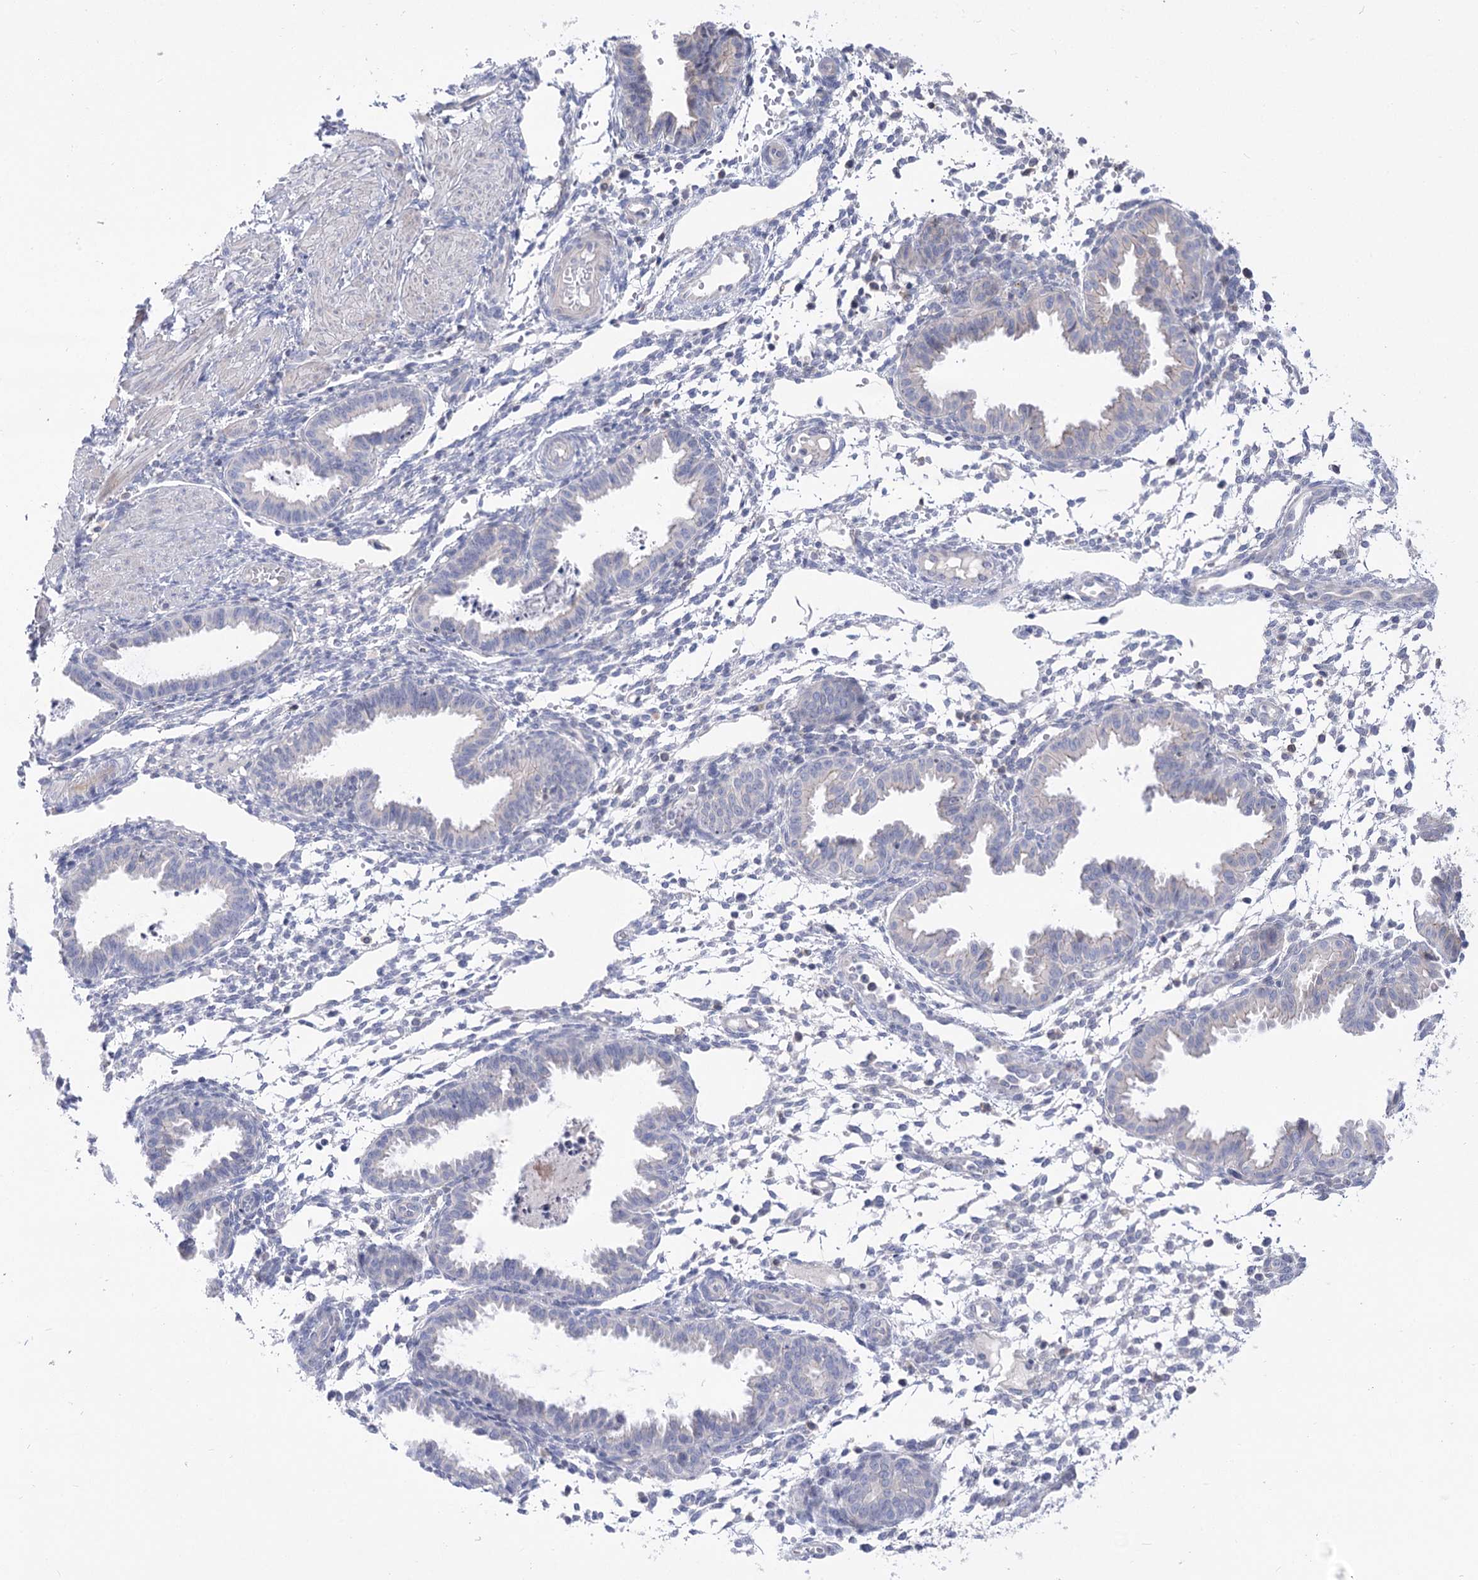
{"staining": {"intensity": "negative", "quantity": "none", "location": "none"}, "tissue": "endometrium", "cell_type": "Cells in endometrial stroma", "image_type": "normal", "snomed": [{"axis": "morphology", "description": "Normal tissue, NOS"}, {"axis": "topography", "description": "Endometrium"}], "caption": "The histopathology image demonstrates no staining of cells in endometrial stroma in unremarkable endometrium. (DAB (3,3'-diaminobenzidine) immunohistochemistry (IHC) with hematoxylin counter stain).", "gene": "HELT", "patient": {"sex": "female", "age": 33}}